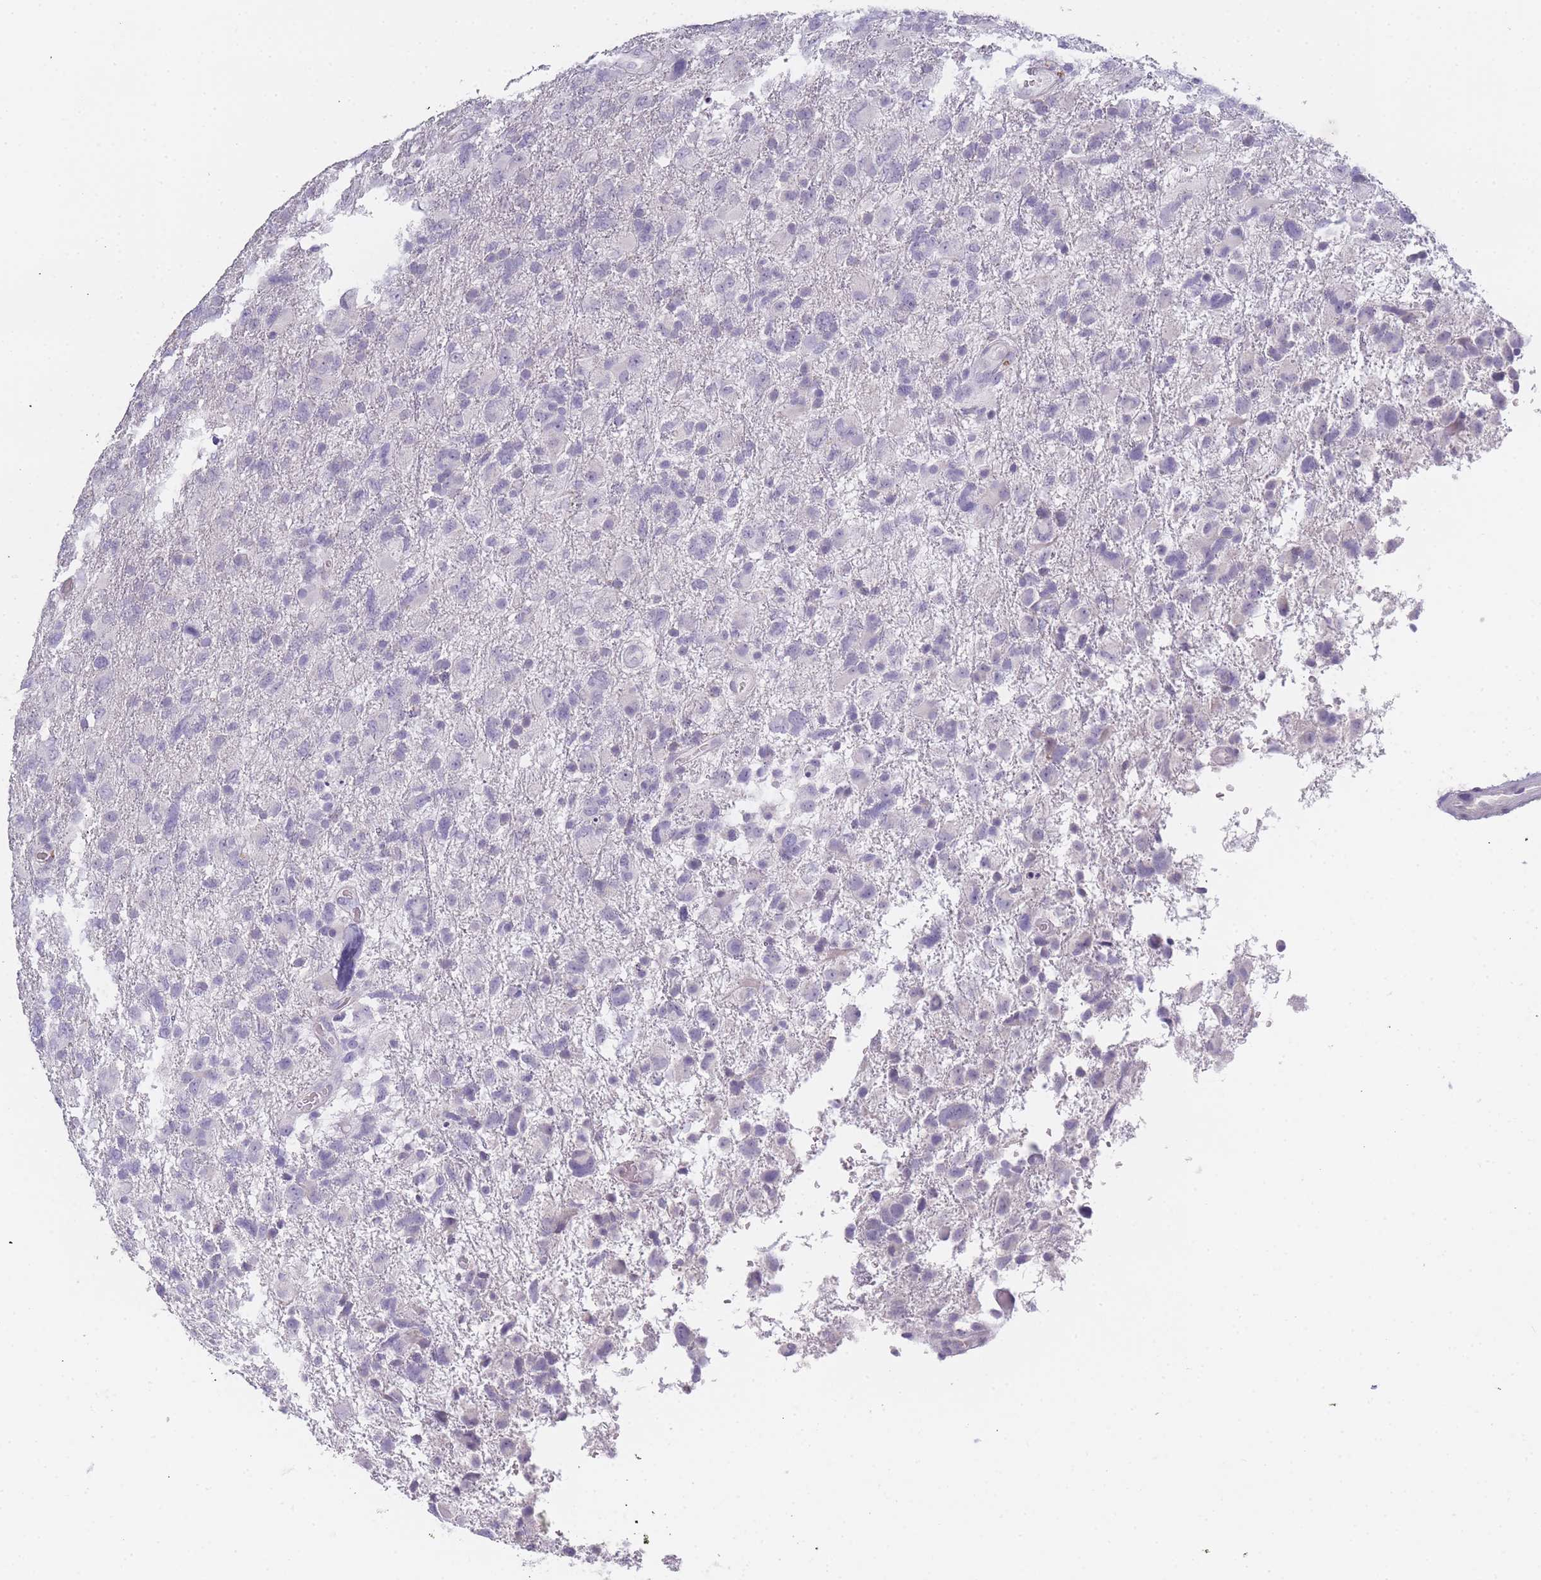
{"staining": {"intensity": "negative", "quantity": "none", "location": "none"}, "tissue": "glioma", "cell_type": "Tumor cells", "image_type": "cancer", "snomed": [{"axis": "morphology", "description": "Glioma, malignant, High grade"}, {"axis": "topography", "description": "Brain"}], "caption": "The immunohistochemistry (IHC) micrograph has no significant positivity in tumor cells of high-grade glioma (malignant) tissue.", "gene": "INS", "patient": {"sex": "male", "age": 61}}